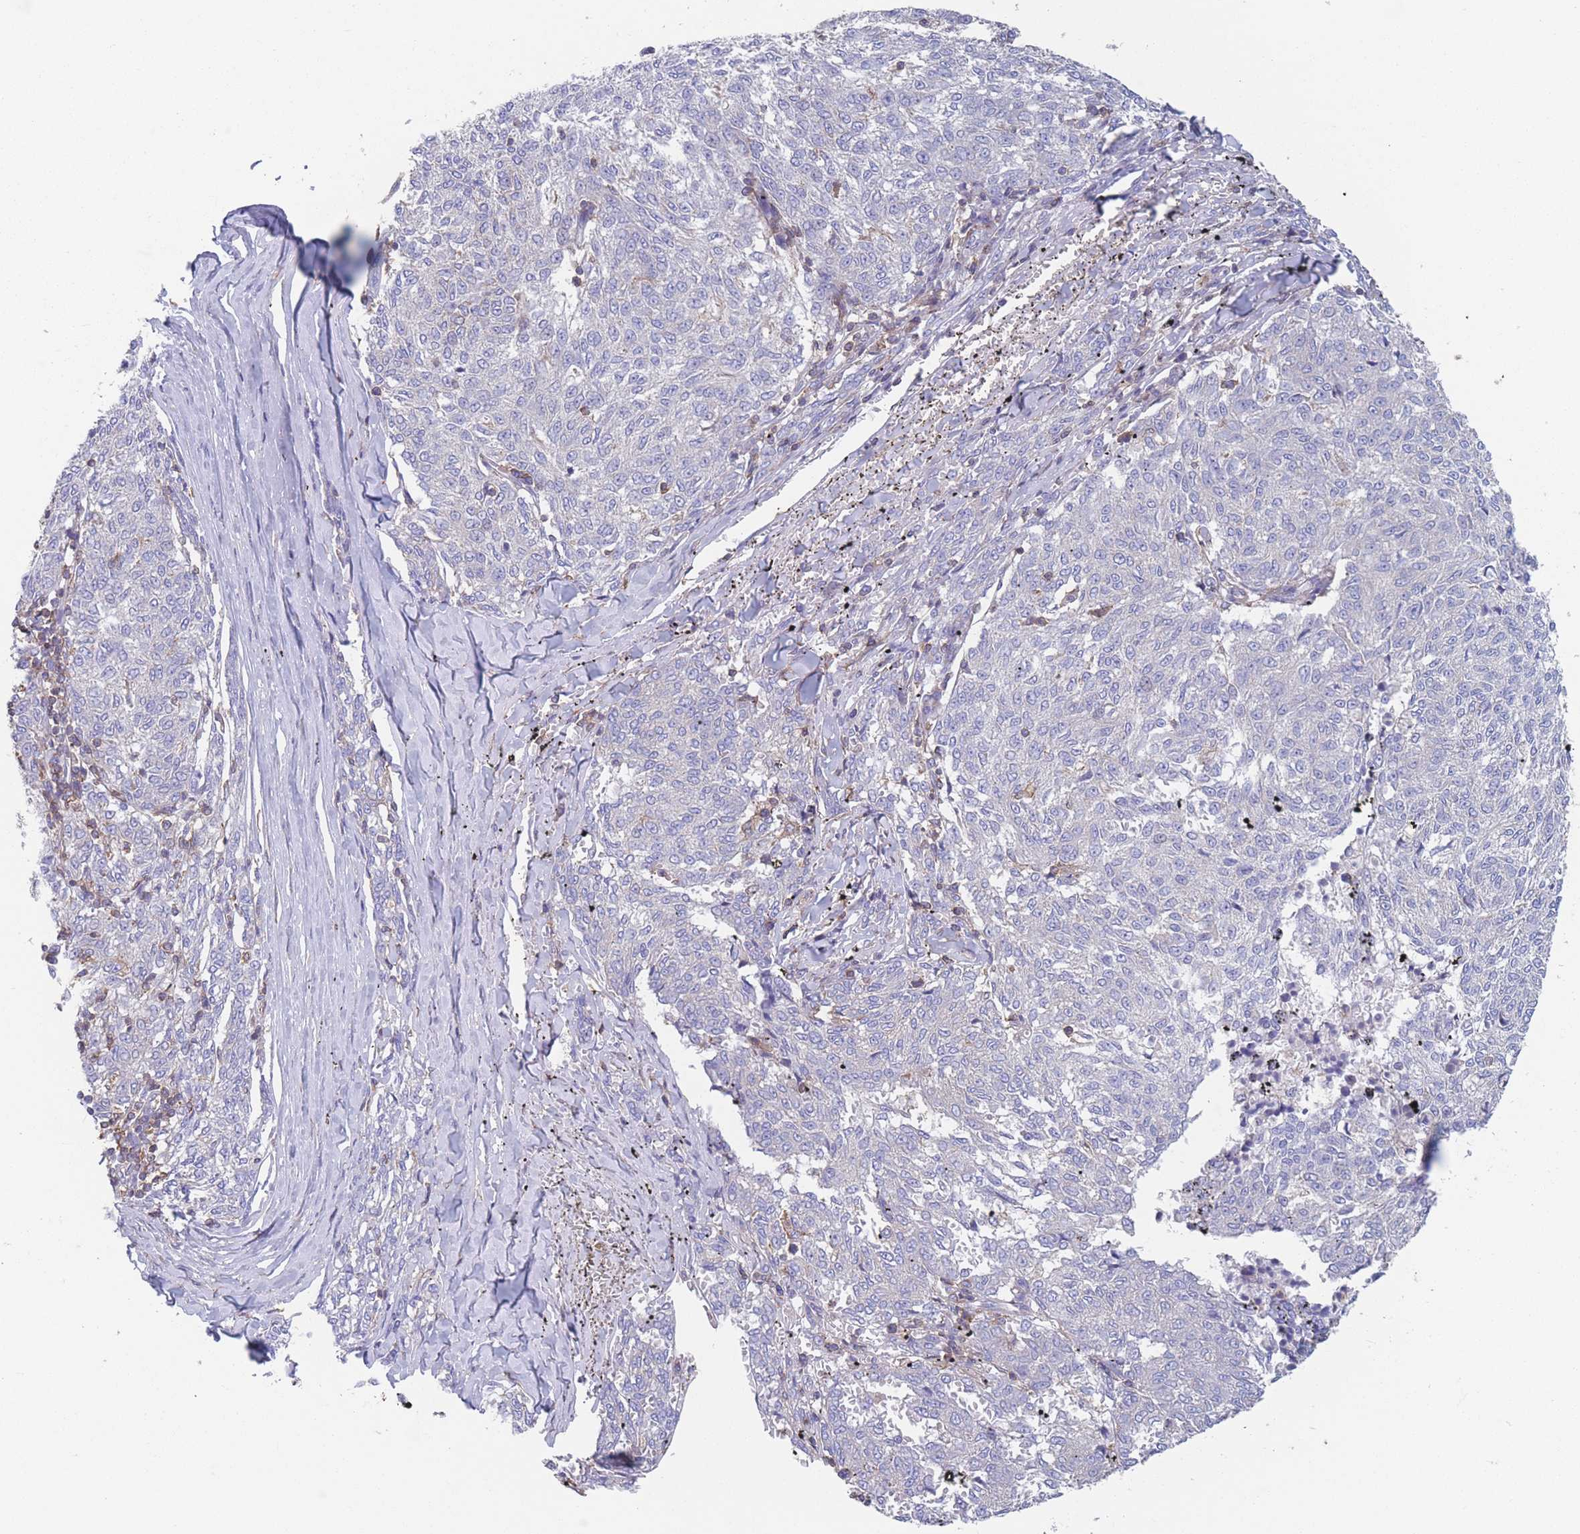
{"staining": {"intensity": "negative", "quantity": "none", "location": "none"}, "tissue": "melanoma", "cell_type": "Tumor cells", "image_type": "cancer", "snomed": [{"axis": "morphology", "description": "Malignant melanoma, NOS"}, {"axis": "topography", "description": "Skin"}], "caption": "An immunohistochemistry histopathology image of malignant melanoma is shown. There is no staining in tumor cells of malignant melanoma.", "gene": "ADH1A", "patient": {"sex": "female", "age": 72}}